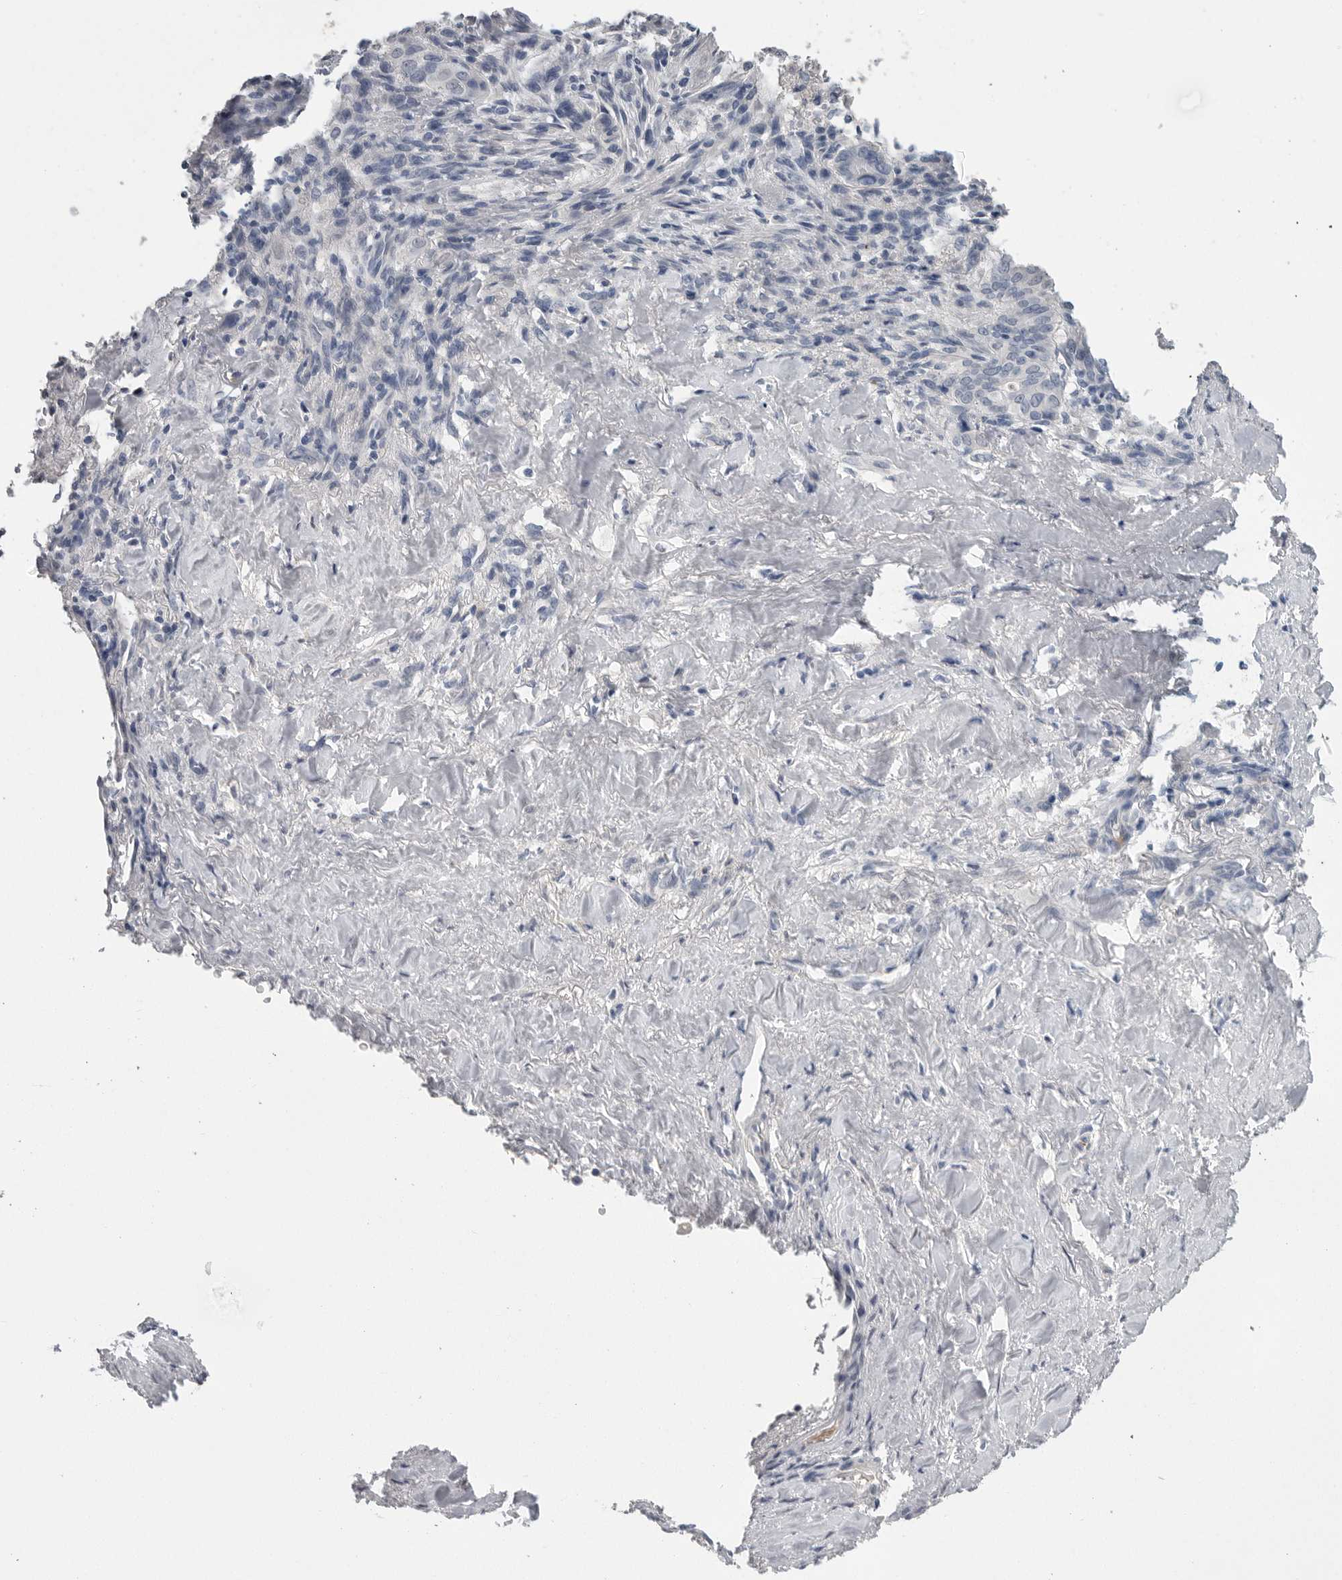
{"staining": {"intensity": "negative", "quantity": "none", "location": "none"}, "tissue": "liver cancer", "cell_type": "Tumor cells", "image_type": "cancer", "snomed": [{"axis": "morphology", "description": "Cholangiocarcinoma"}, {"axis": "topography", "description": "Liver"}], "caption": "The IHC micrograph has no significant expression in tumor cells of liver cholangiocarcinoma tissue. (DAB (3,3'-diaminobenzidine) immunohistochemistry (IHC) visualized using brightfield microscopy, high magnification).", "gene": "FABP6", "patient": {"sex": "female", "age": 67}}